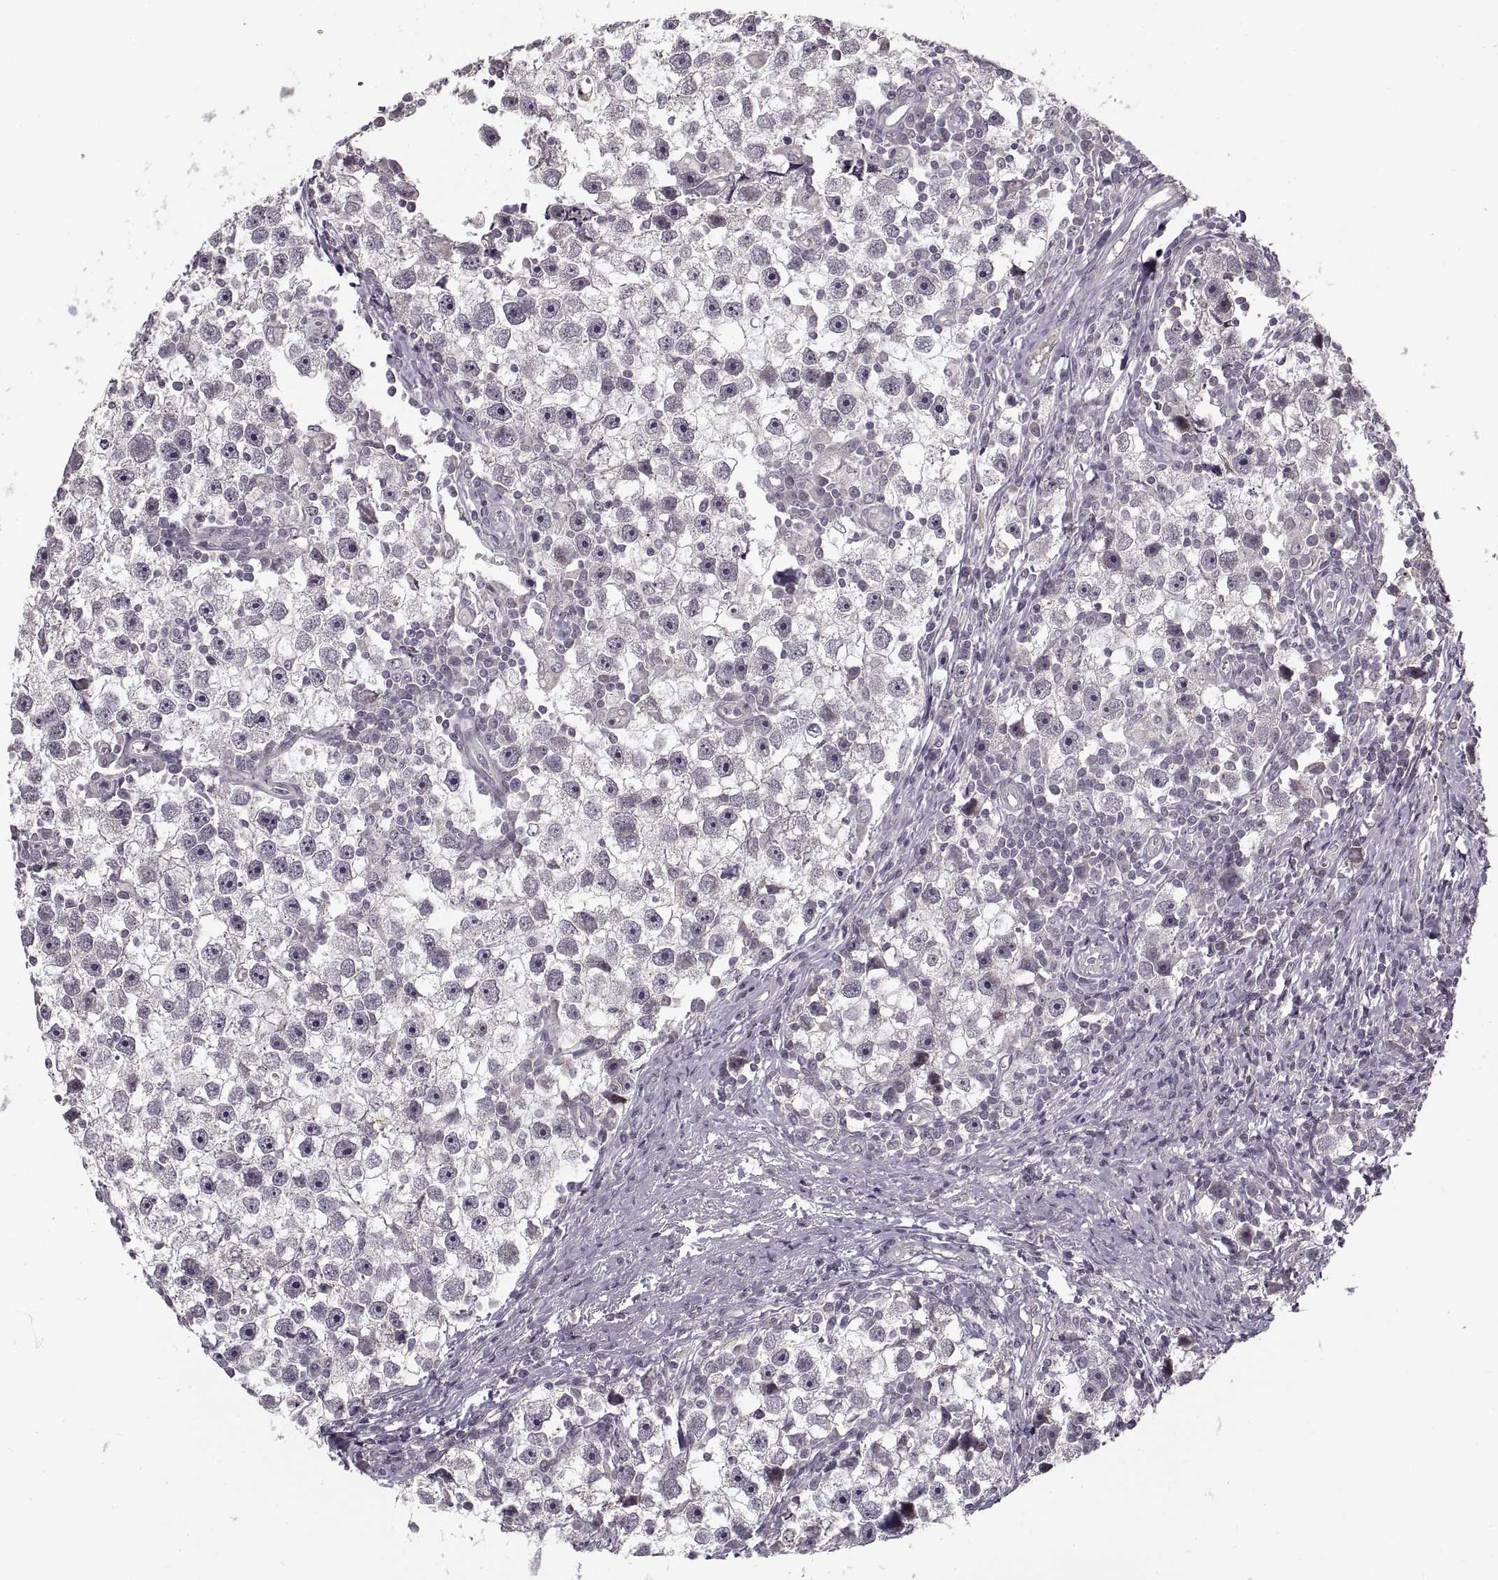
{"staining": {"intensity": "negative", "quantity": "none", "location": "none"}, "tissue": "testis cancer", "cell_type": "Tumor cells", "image_type": "cancer", "snomed": [{"axis": "morphology", "description": "Seminoma, NOS"}, {"axis": "topography", "description": "Testis"}], "caption": "The histopathology image exhibits no staining of tumor cells in testis cancer (seminoma). (Brightfield microscopy of DAB (3,3'-diaminobenzidine) immunohistochemistry at high magnification).", "gene": "ASIC3", "patient": {"sex": "male", "age": 30}}